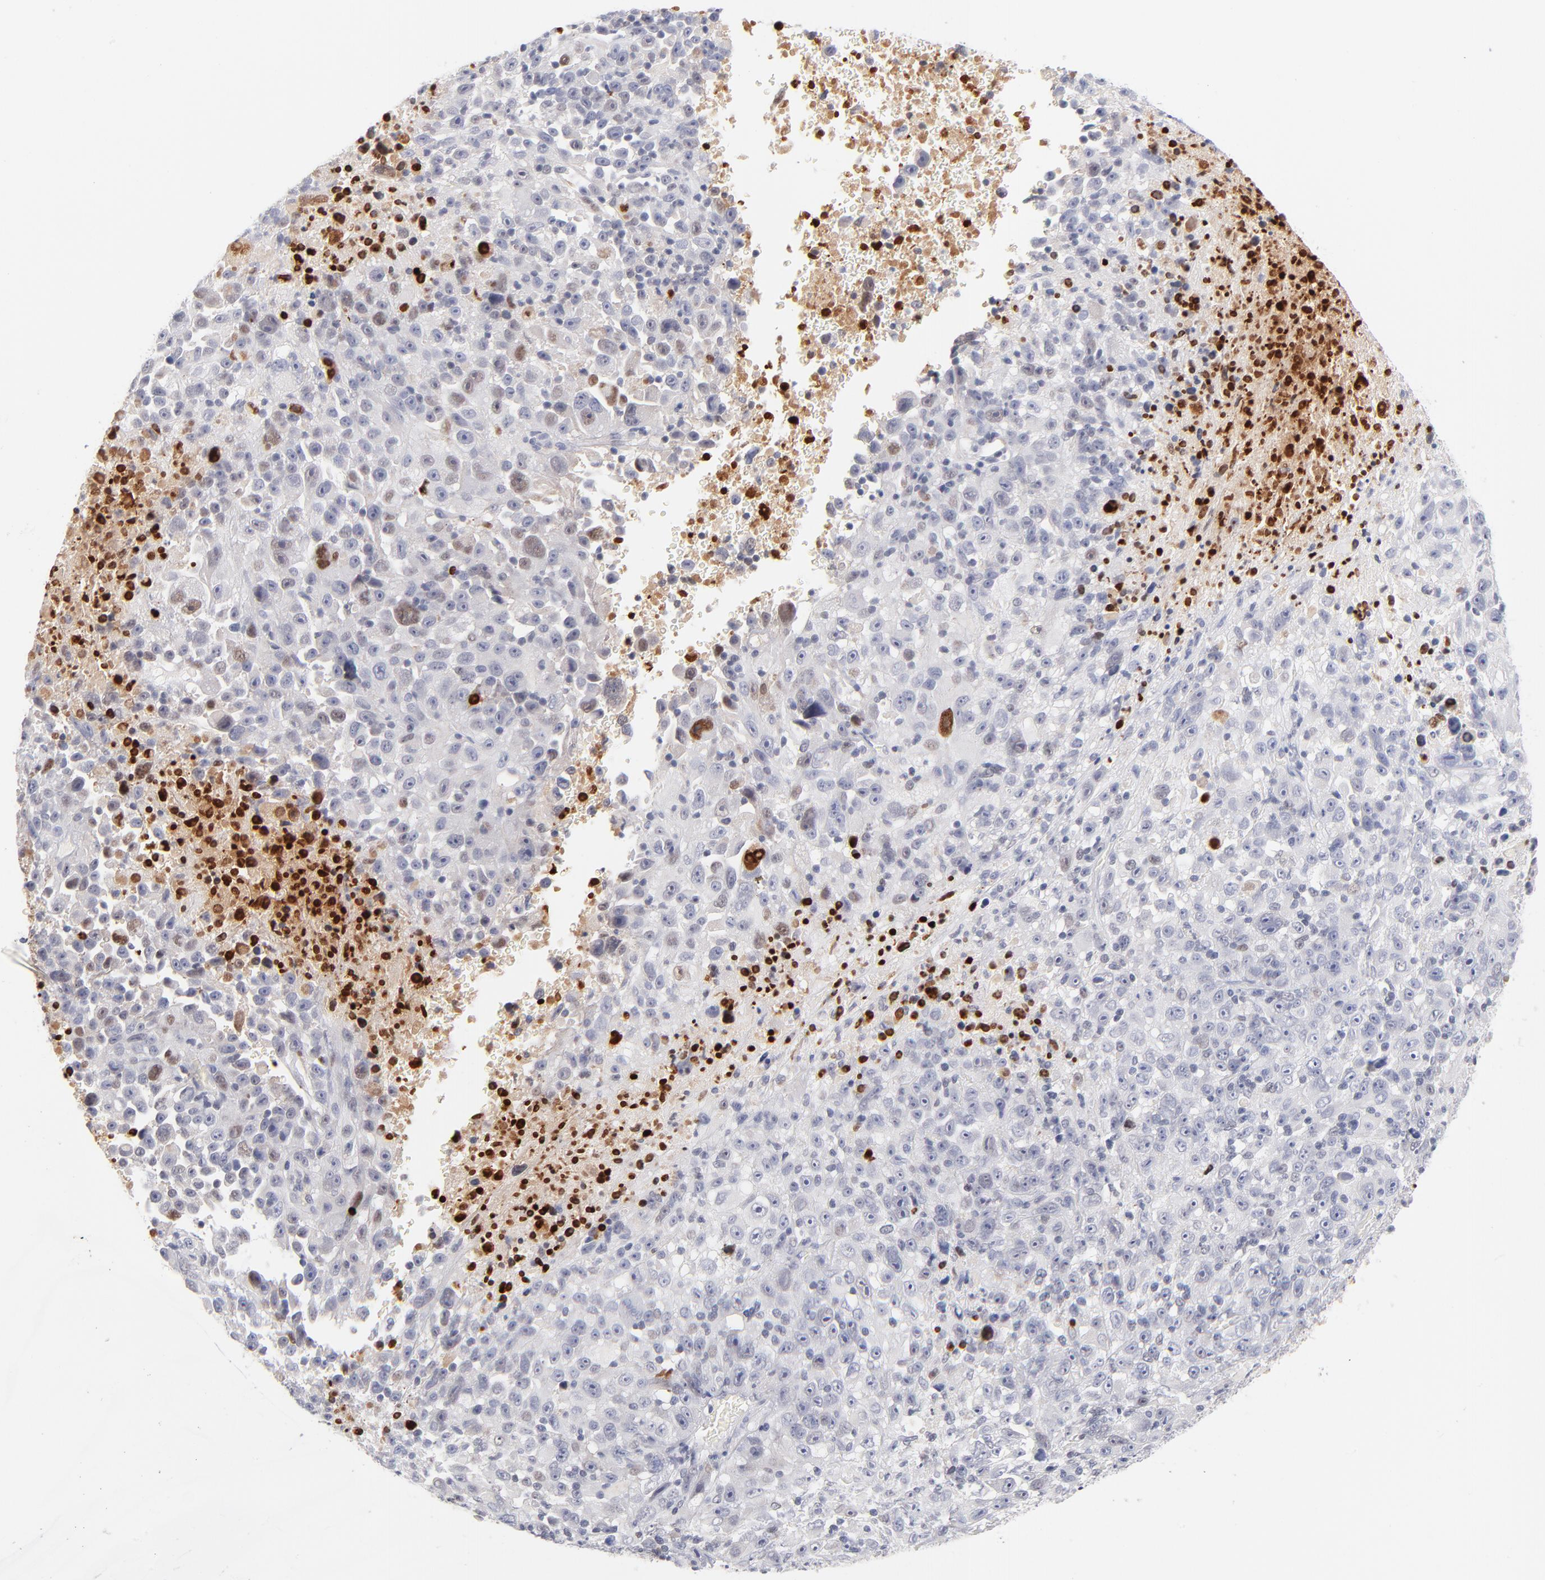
{"staining": {"intensity": "weak", "quantity": "<25%", "location": "nuclear"}, "tissue": "melanoma", "cell_type": "Tumor cells", "image_type": "cancer", "snomed": [{"axis": "morphology", "description": "Malignant melanoma, Metastatic site"}, {"axis": "topography", "description": "Cerebral cortex"}], "caption": "IHC of human melanoma demonstrates no positivity in tumor cells.", "gene": "PARP1", "patient": {"sex": "female", "age": 52}}